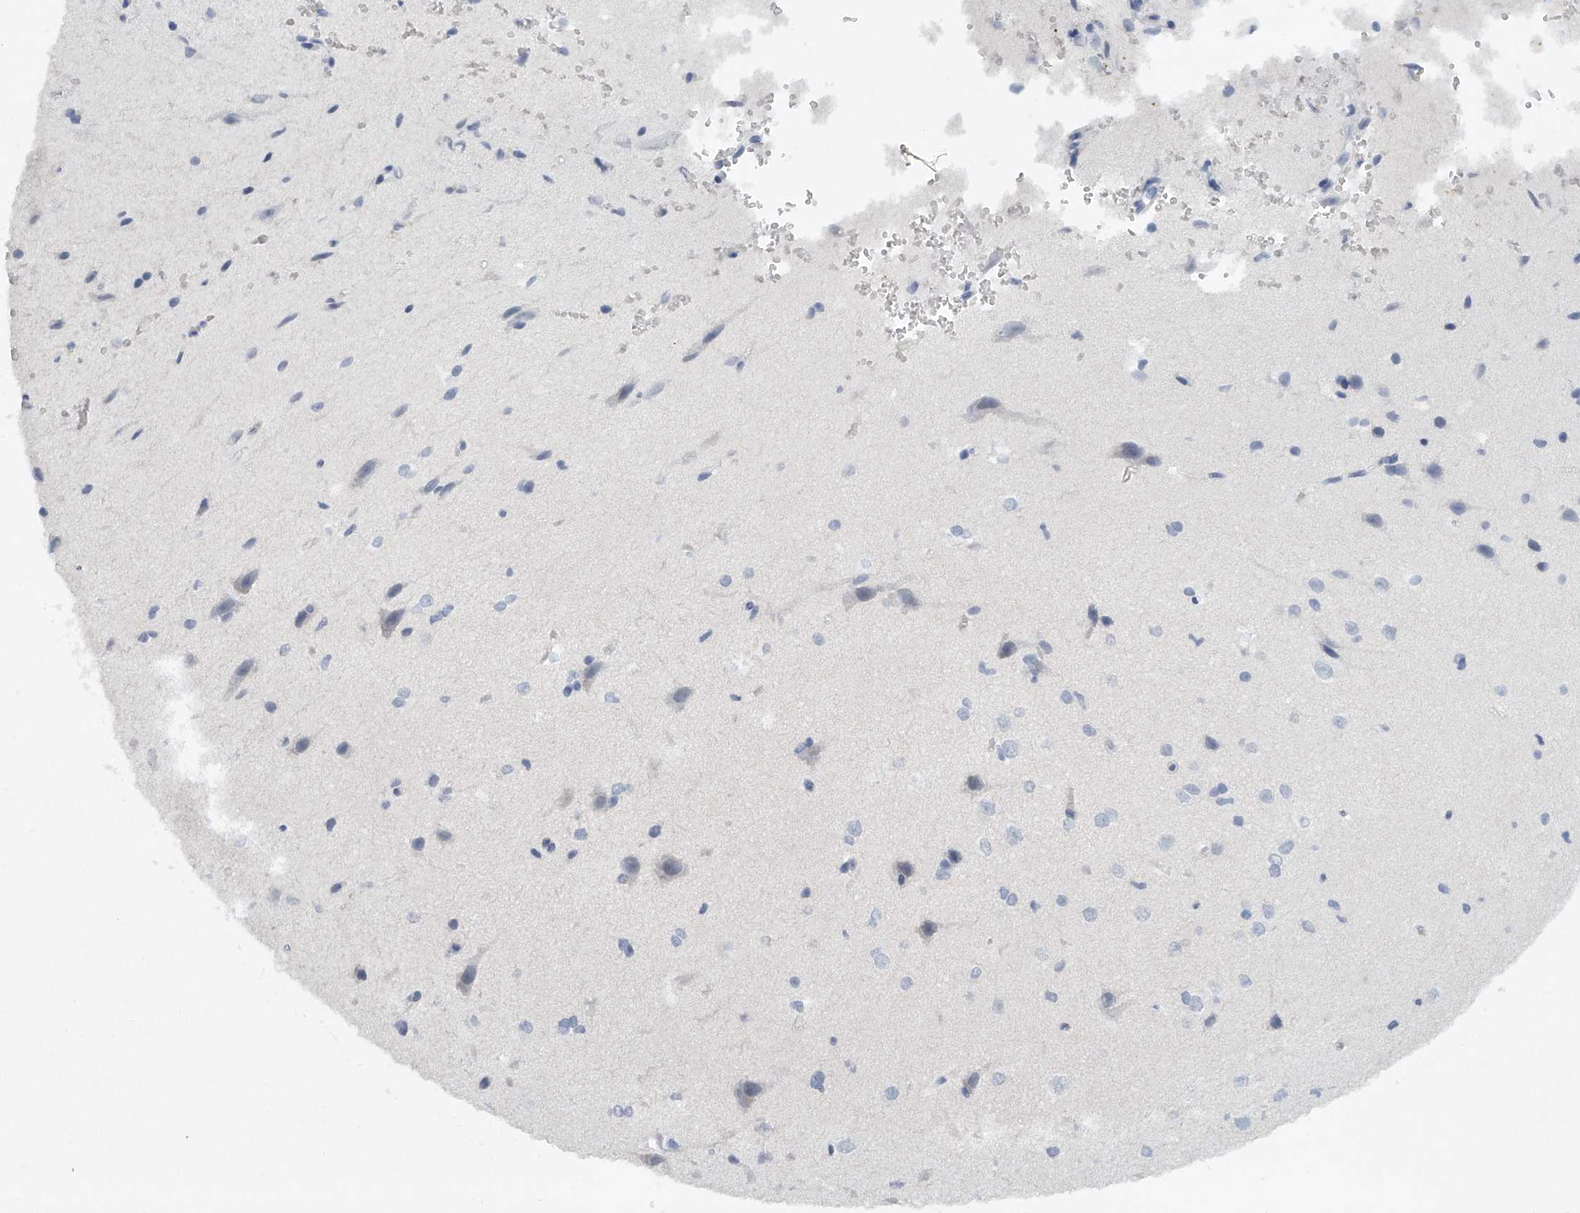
{"staining": {"intensity": "negative", "quantity": "none", "location": "none"}, "tissue": "cerebral cortex", "cell_type": "Endothelial cells", "image_type": "normal", "snomed": [{"axis": "morphology", "description": "Normal tissue, NOS"}, {"axis": "morphology", "description": "Developmental malformation"}, {"axis": "topography", "description": "Cerebral cortex"}], "caption": "Immunohistochemistry of unremarkable cerebral cortex reveals no expression in endothelial cells. (Stains: DAB (3,3'-diaminobenzidine) immunohistochemistry with hematoxylin counter stain, Microscopy: brightfield microscopy at high magnification).", "gene": "FAT2", "patient": {"sex": "female", "age": 30}}